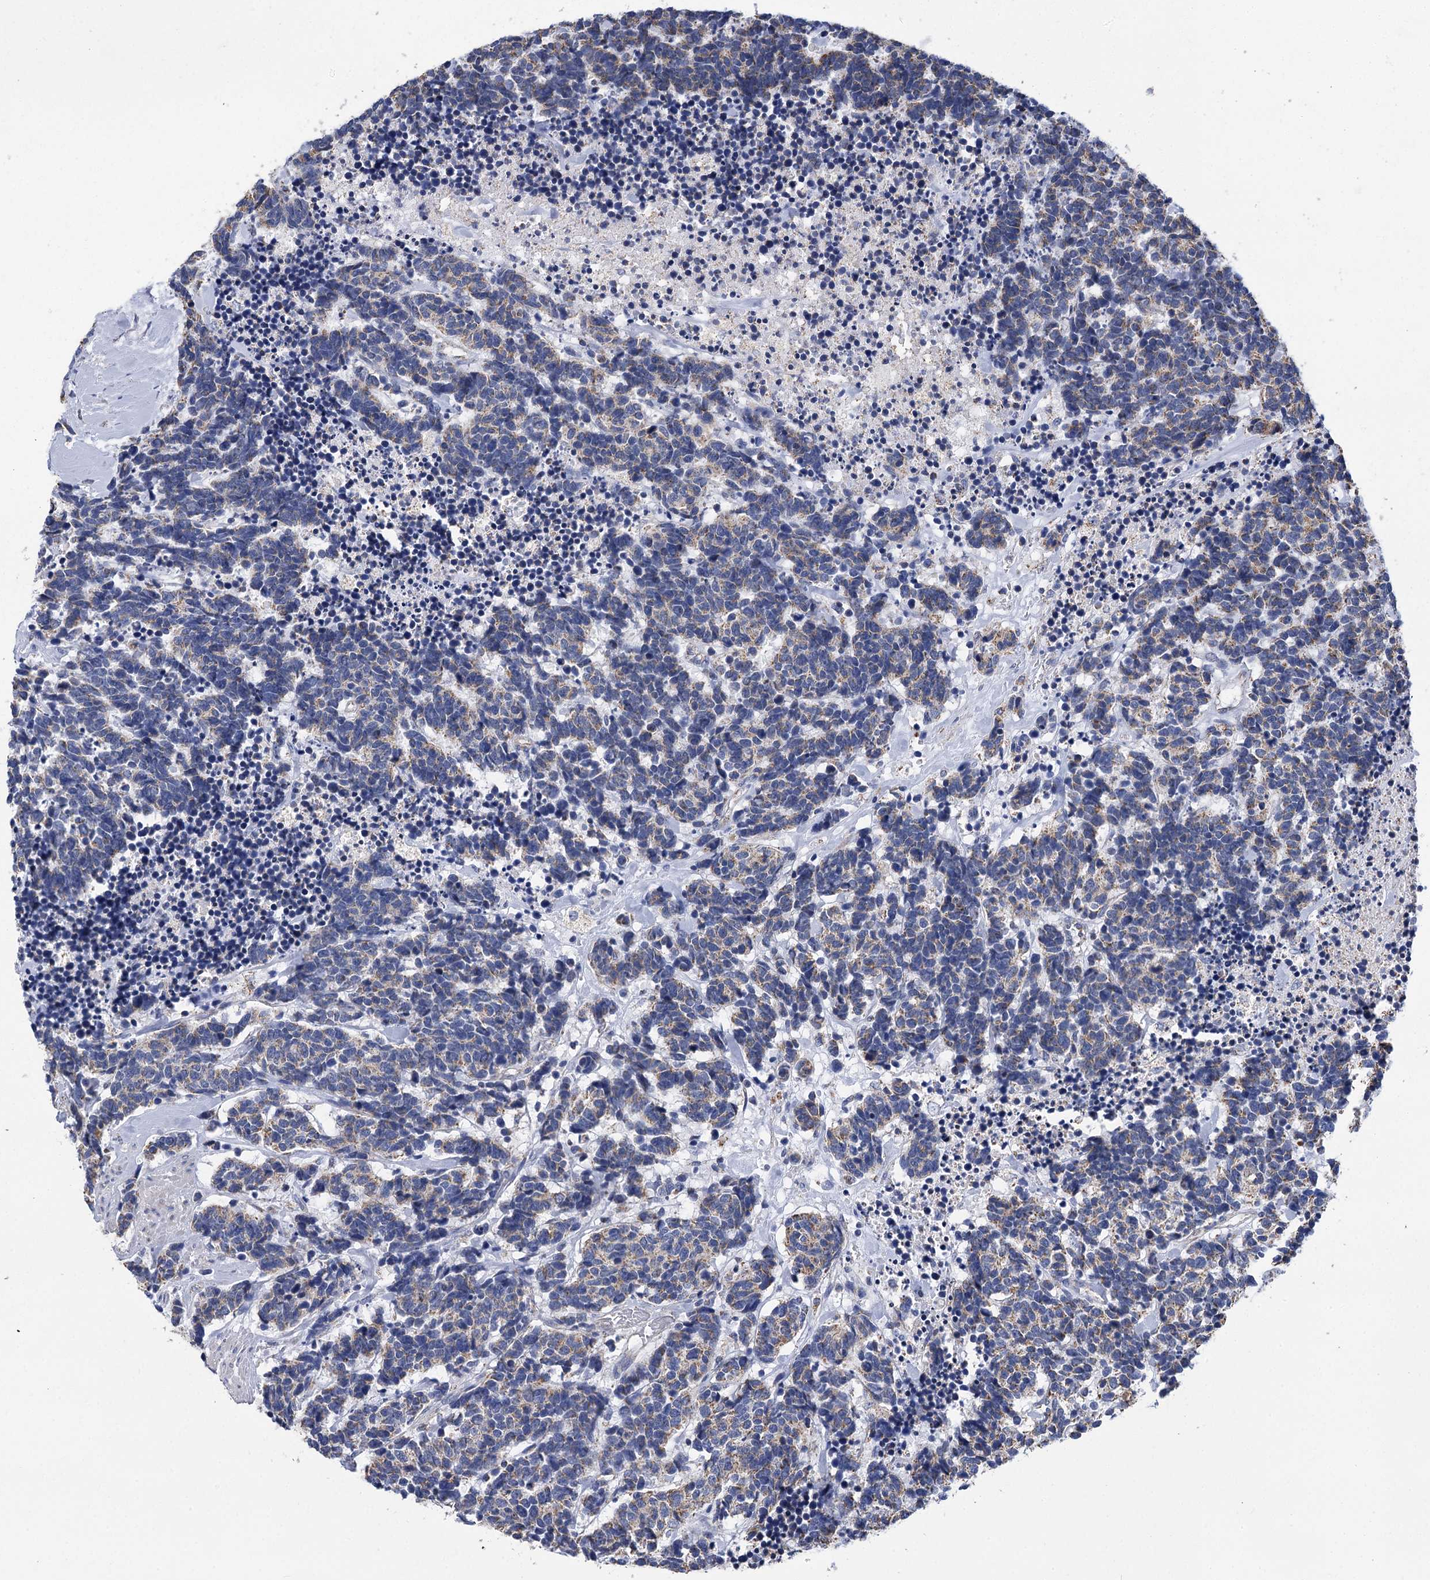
{"staining": {"intensity": "weak", "quantity": "25%-75%", "location": "cytoplasmic/membranous"}, "tissue": "carcinoid", "cell_type": "Tumor cells", "image_type": "cancer", "snomed": [{"axis": "morphology", "description": "Carcinoma, NOS"}, {"axis": "morphology", "description": "Carcinoid, malignant, NOS"}, {"axis": "topography", "description": "Urinary bladder"}], "caption": "Carcinoid (malignant) stained with a protein marker demonstrates weak staining in tumor cells.", "gene": "CCDC73", "patient": {"sex": "male", "age": 57}}